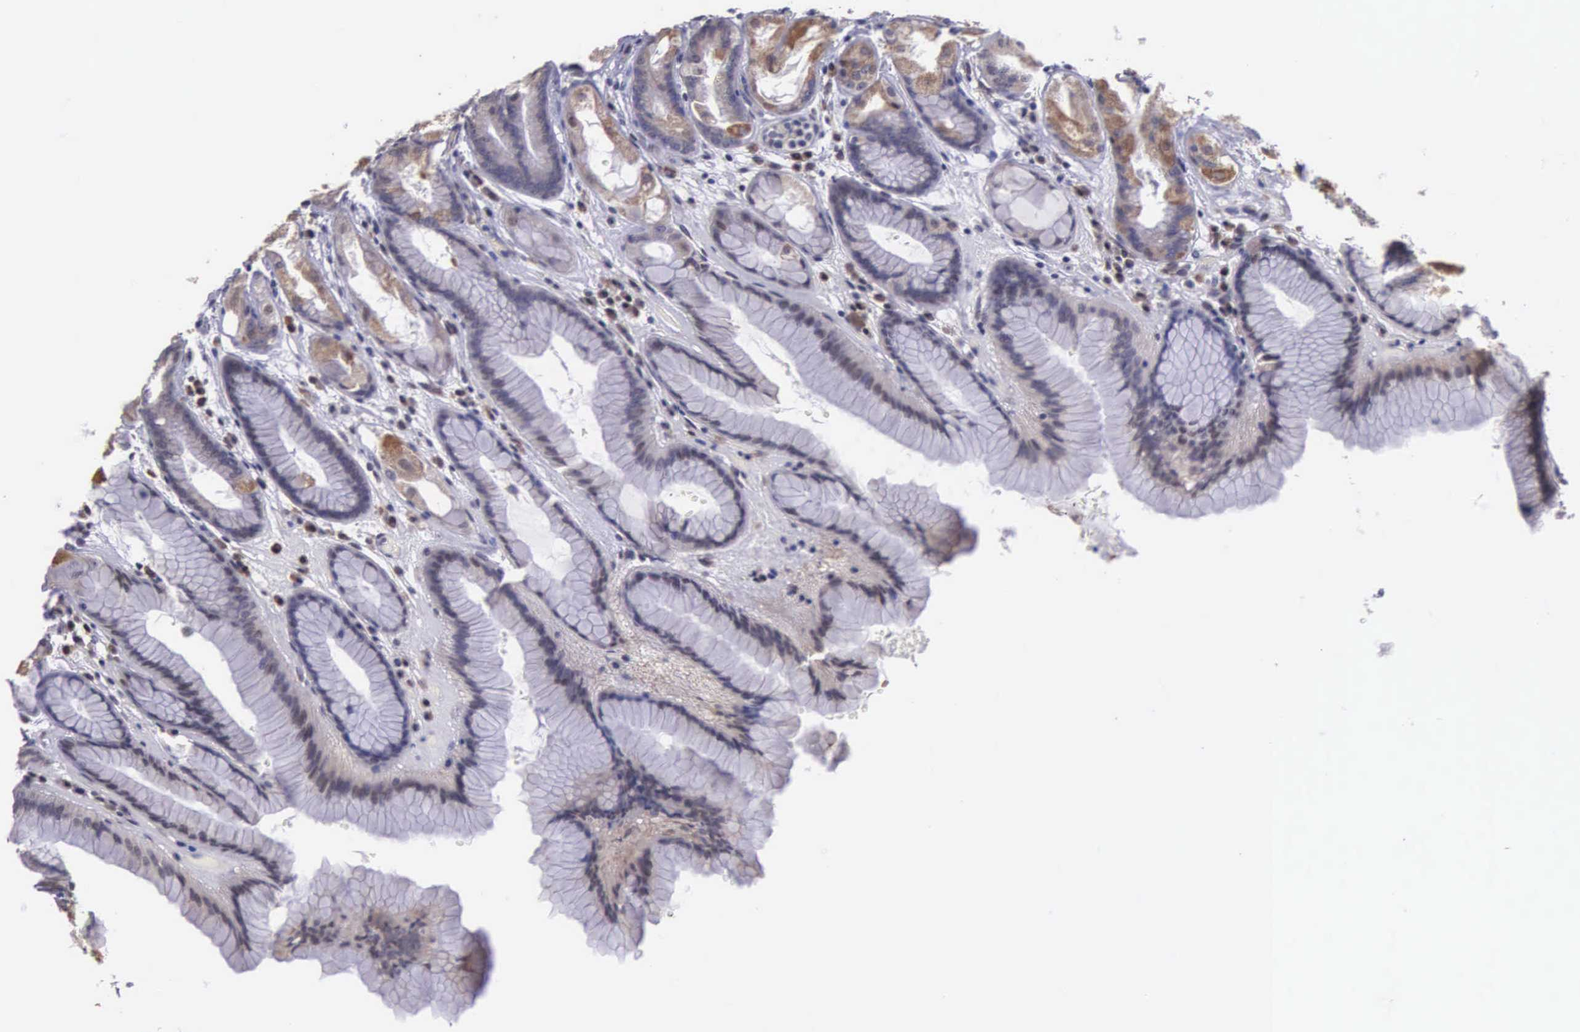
{"staining": {"intensity": "moderate", "quantity": "25%-75%", "location": "cytoplasmic/membranous"}, "tissue": "stomach", "cell_type": "Glandular cells", "image_type": "normal", "snomed": [{"axis": "morphology", "description": "Normal tissue, NOS"}, {"axis": "topography", "description": "Stomach, upper"}], "caption": "Protein expression analysis of benign stomach exhibits moderate cytoplasmic/membranous staining in approximately 25%-75% of glandular cells.", "gene": "SLC25A21", "patient": {"sex": "female", "age": 75}}